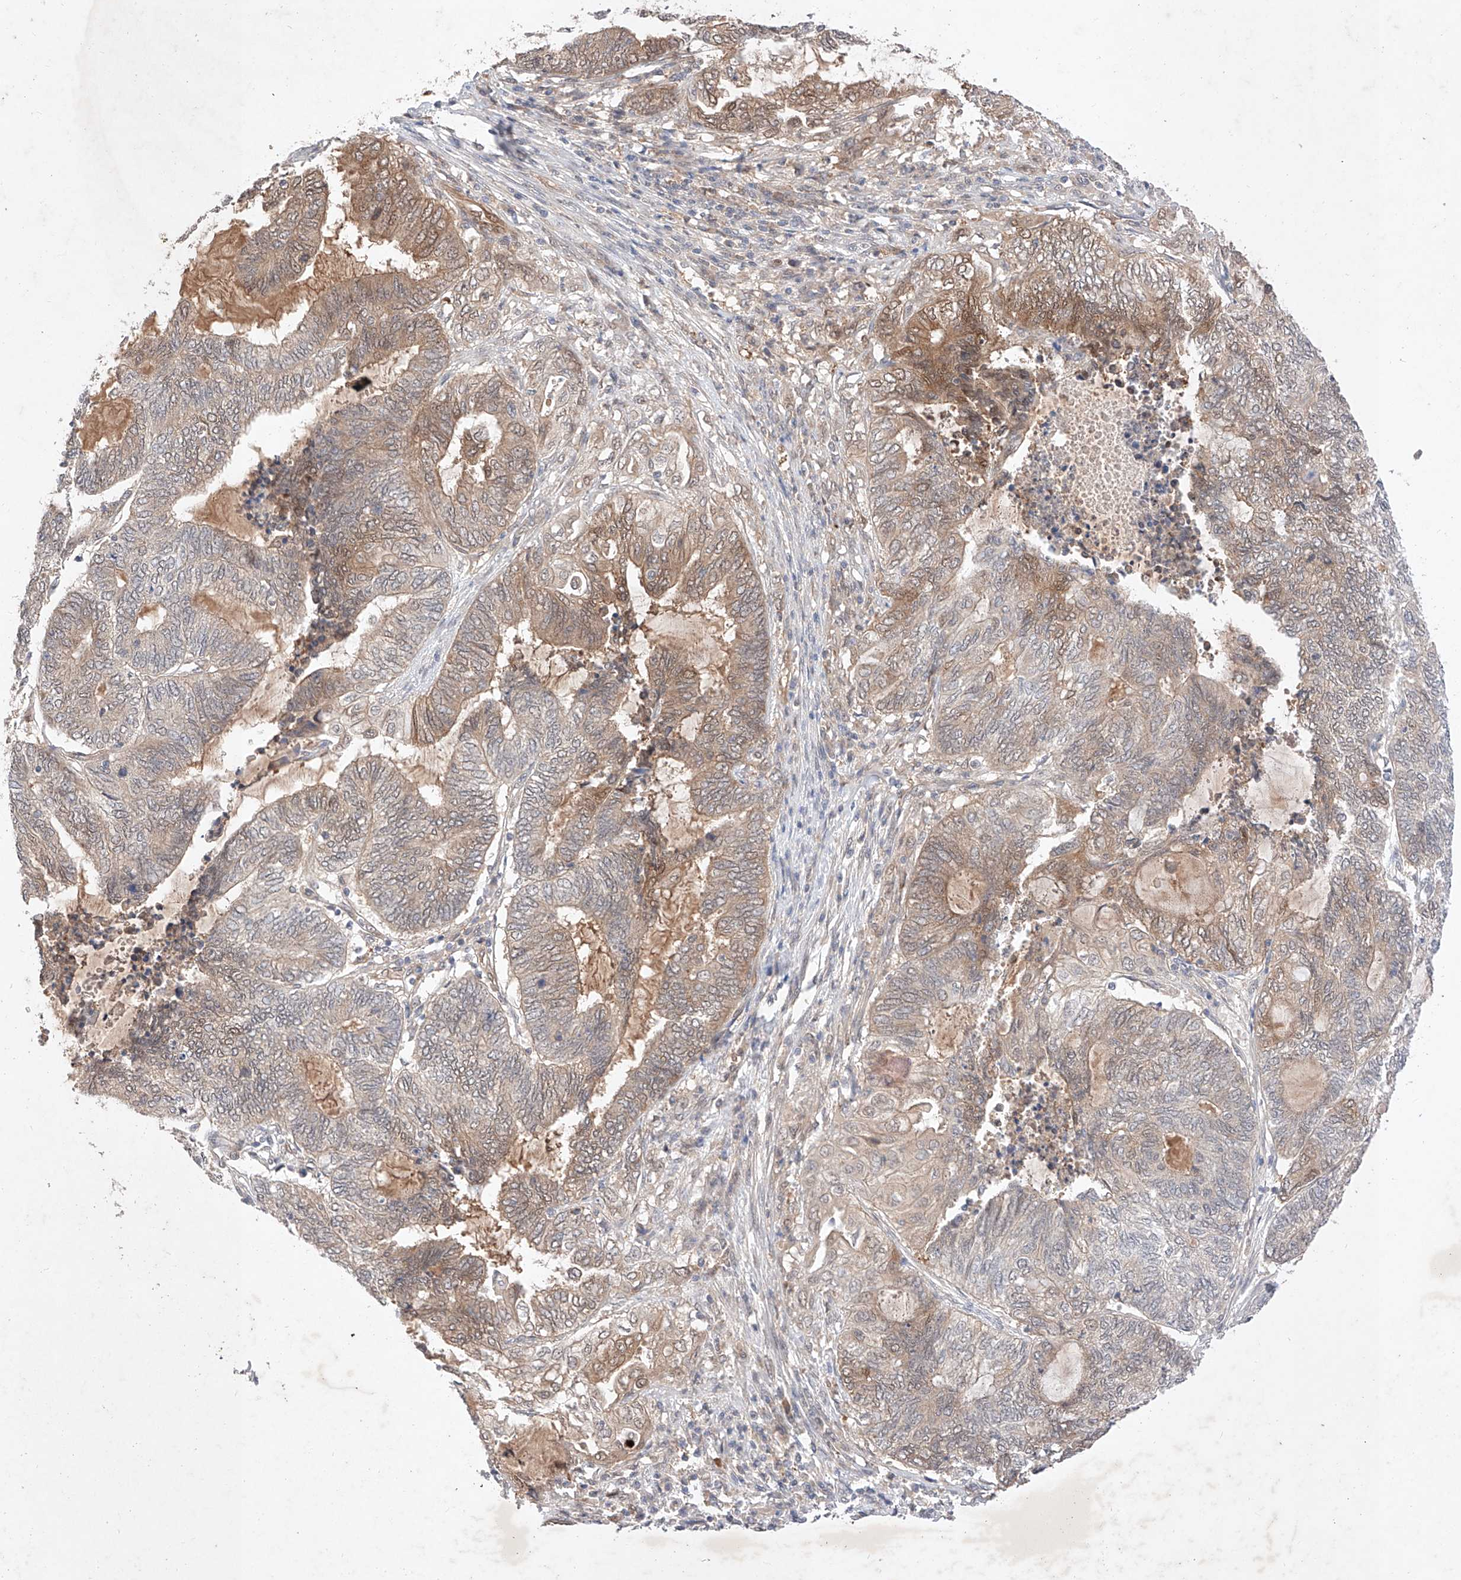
{"staining": {"intensity": "moderate", "quantity": "25%-75%", "location": "cytoplasmic/membranous,nuclear"}, "tissue": "endometrial cancer", "cell_type": "Tumor cells", "image_type": "cancer", "snomed": [{"axis": "morphology", "description": "Adenocarcinoma, NOS"}, {"axis": "topography", "description": "Uterus"}, {"axis": "topography", "description": "Endometrium"}], "caption": "Tumor cells exhibit moderate cytoplasmic/membranous and nuclear positivity in approximately 25%-75% of cells in adenocarcinoma (endometrial). Nuclei are stained in blue.", "gene": "ZNF124", "patient": {"sex": "female", "age": 70}}